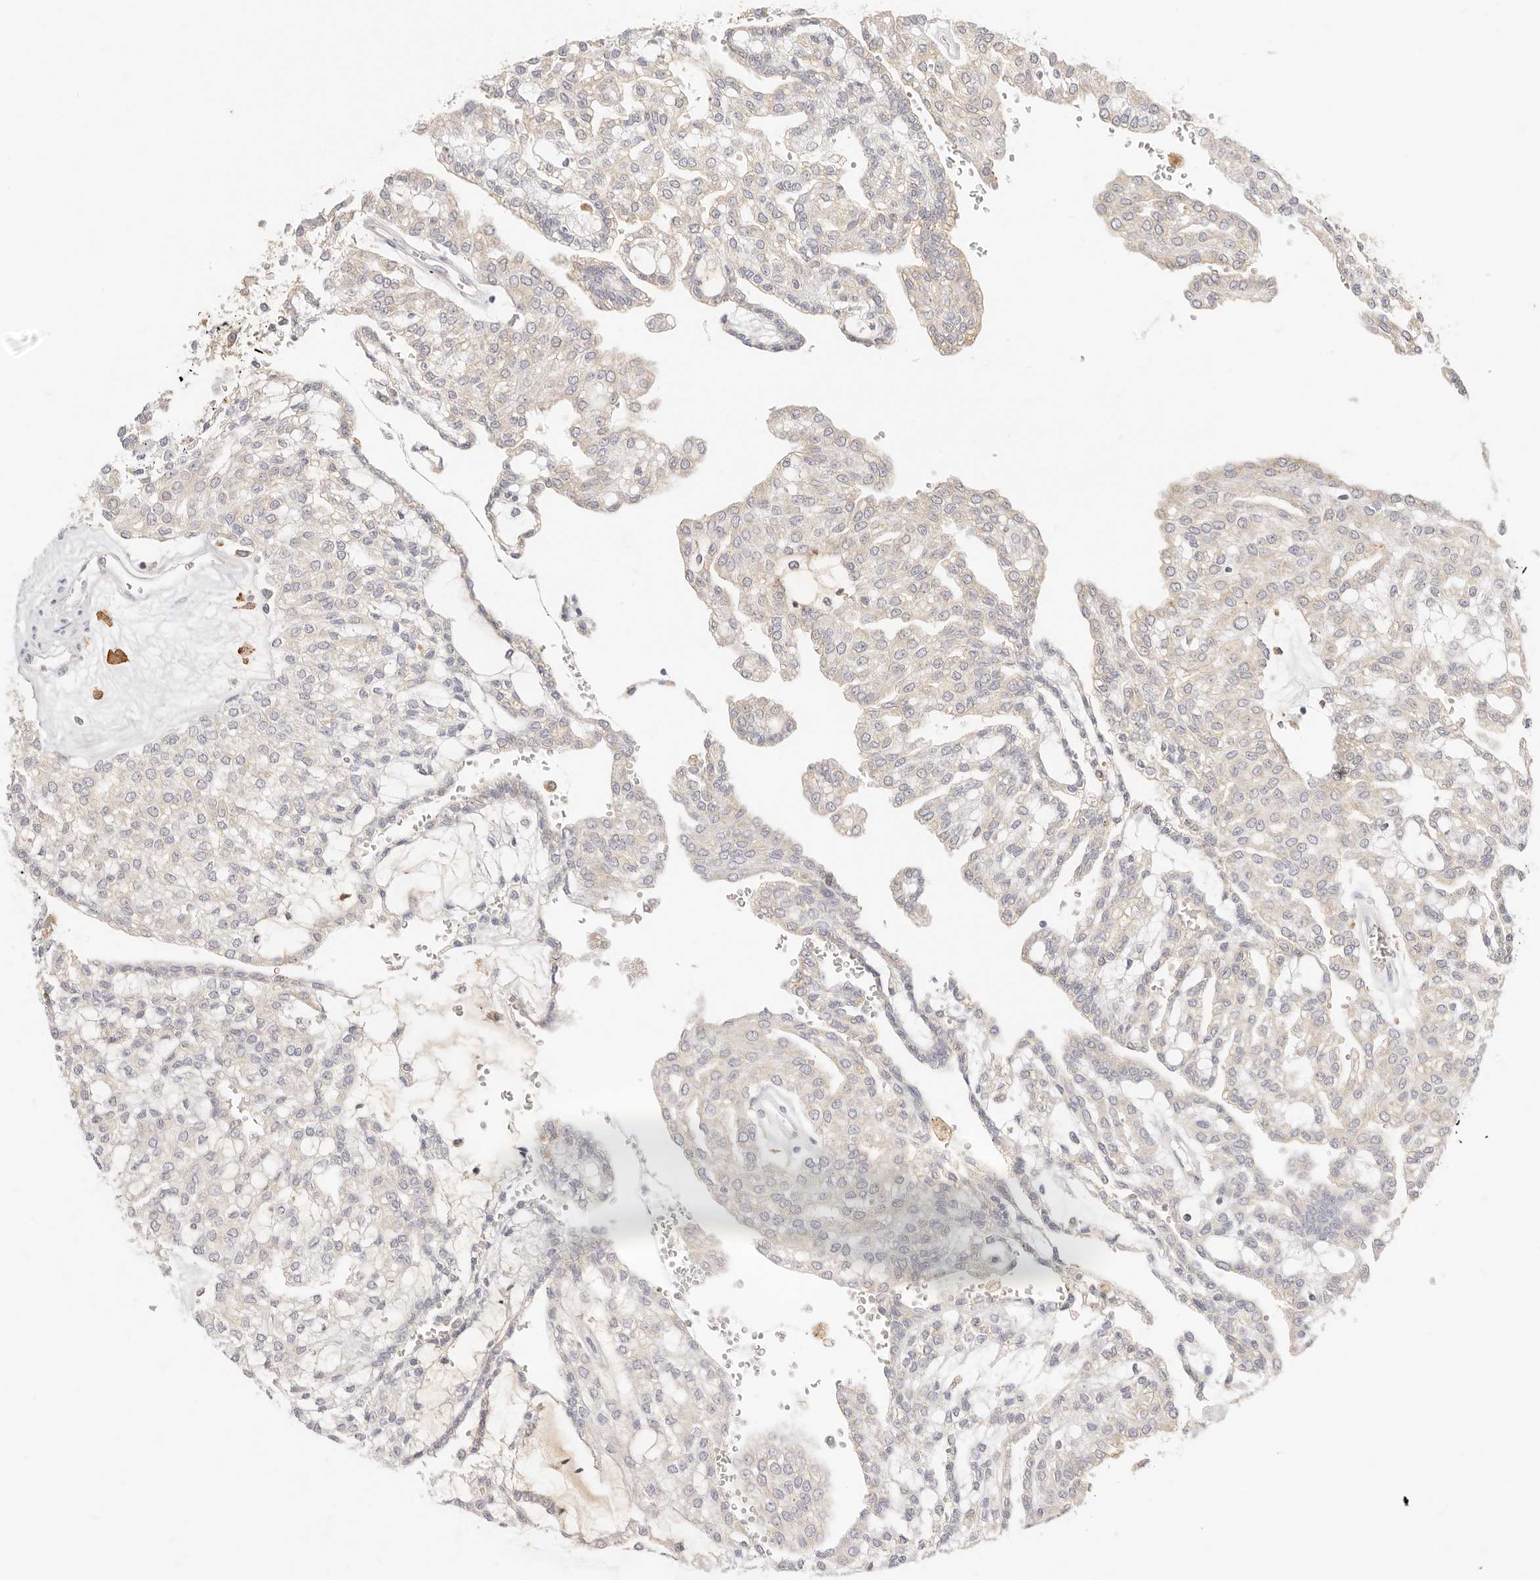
{"staining": {"intensity": "negative", "quantity": "none", "location": "none"}, "tissue": "renal cancer", "cell_type": "Tumor cells", "image_type": "cancer", "snomed": [{"axis": "morphology", "description": "Adenocarcinoma, NOS"}, {"axis": "topography", "description": "Kidney"}], "caption": "This is an immunohistochemistry (IHC) micrograph of human adenocarcinoma (renal). There is no positivity in tumor cells.", "gene": "HK2", "patient": {"sex": "male", "age": 63}}